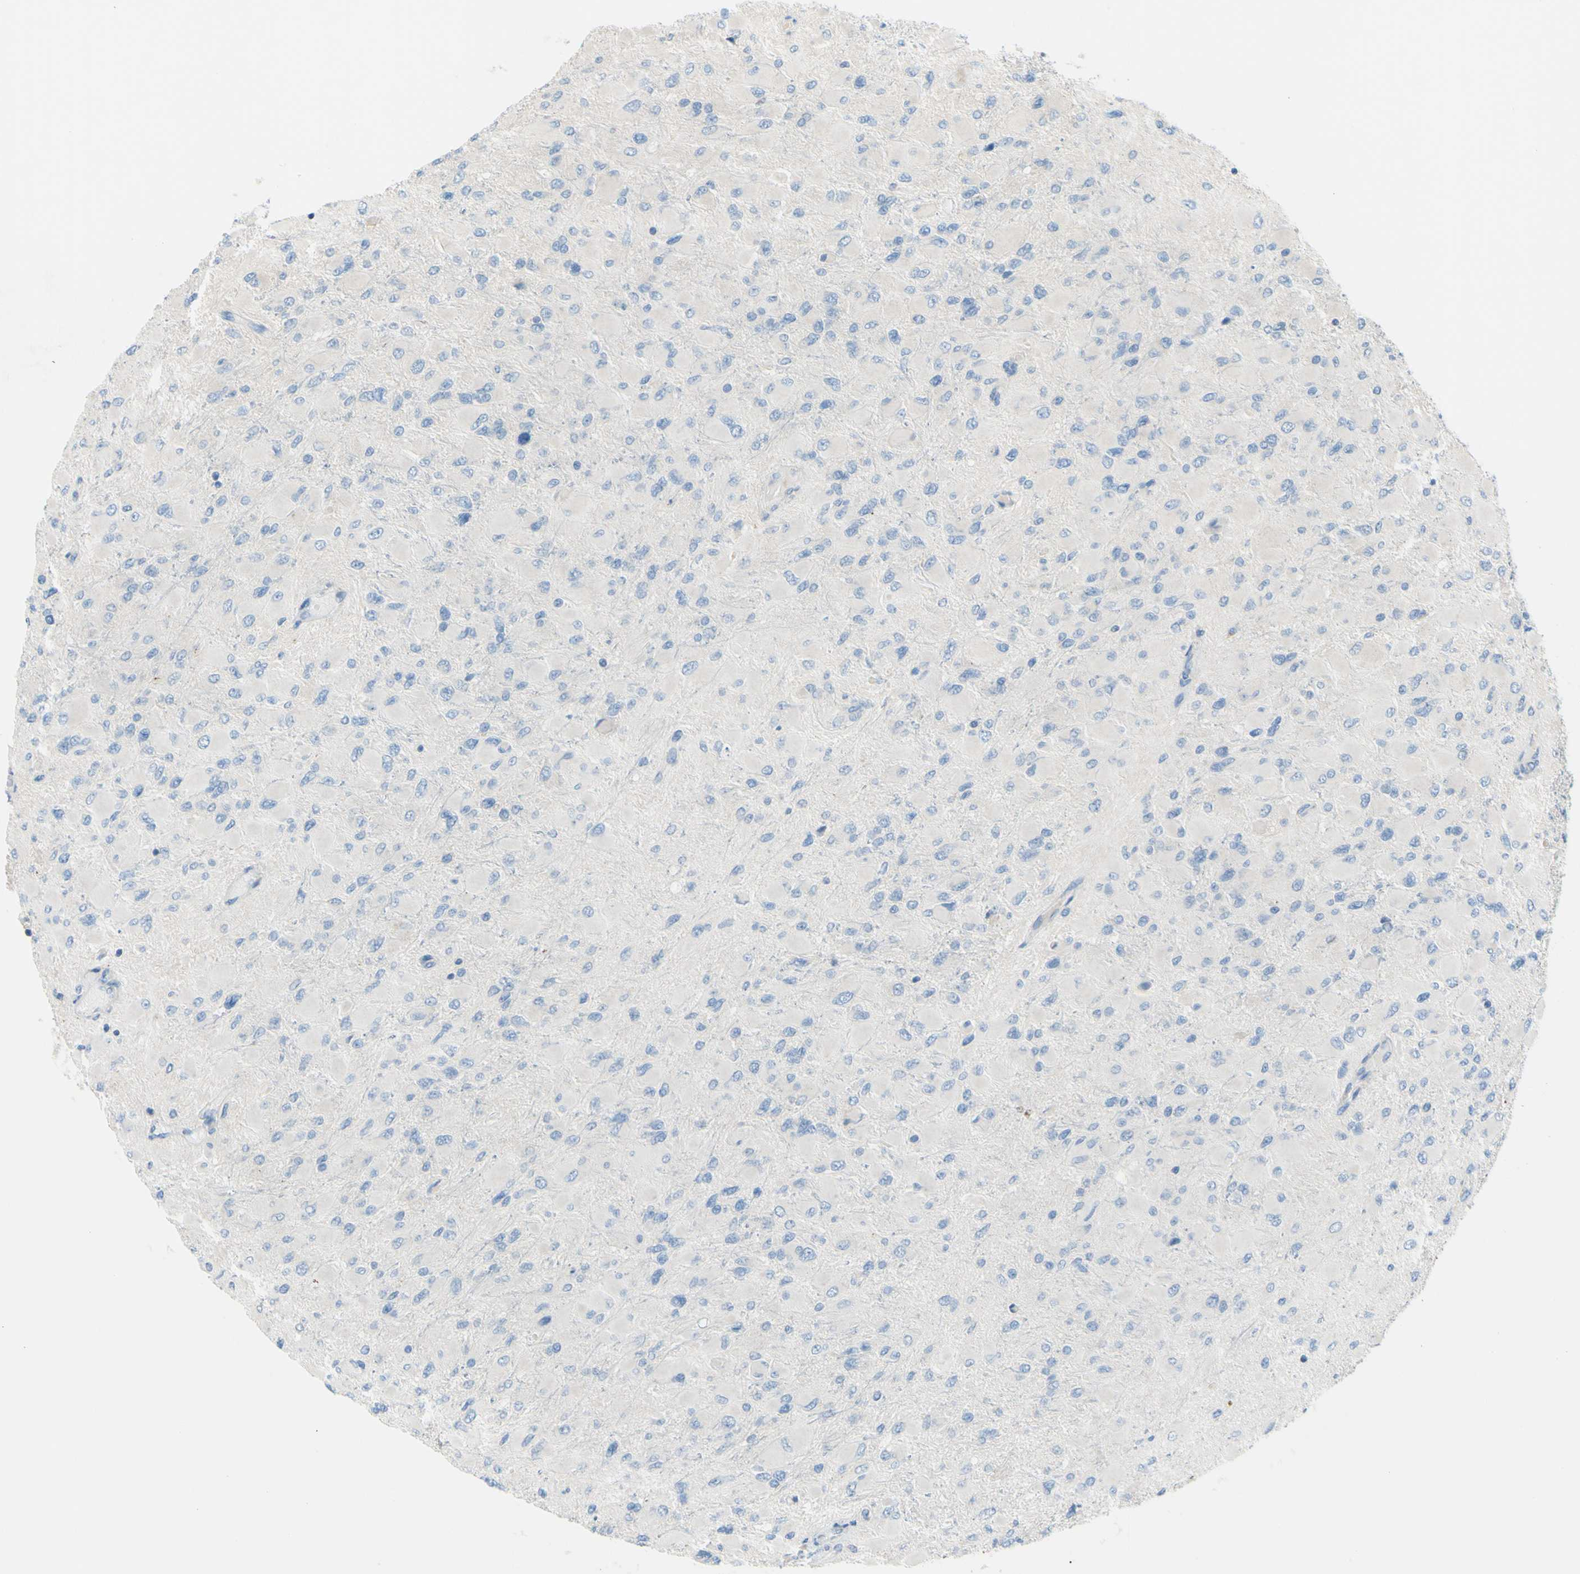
{"staining": {"intensity": "negative", "quantity": "none", "location": "none"}, "tissue": "glioma", "cell_type": "Tumor cells", "image_type": "cancer", "snomed": [{"axis": "morphology", "description": "Glioma, malignant, High grade"}, {"axis": "topography", "description": "Cerebral cortex"}], "caption": "Tumor cells are negative for protein expression in human glioma.", "gene": "PRRG2", "patient": {"sex": "female", "age": 36}}